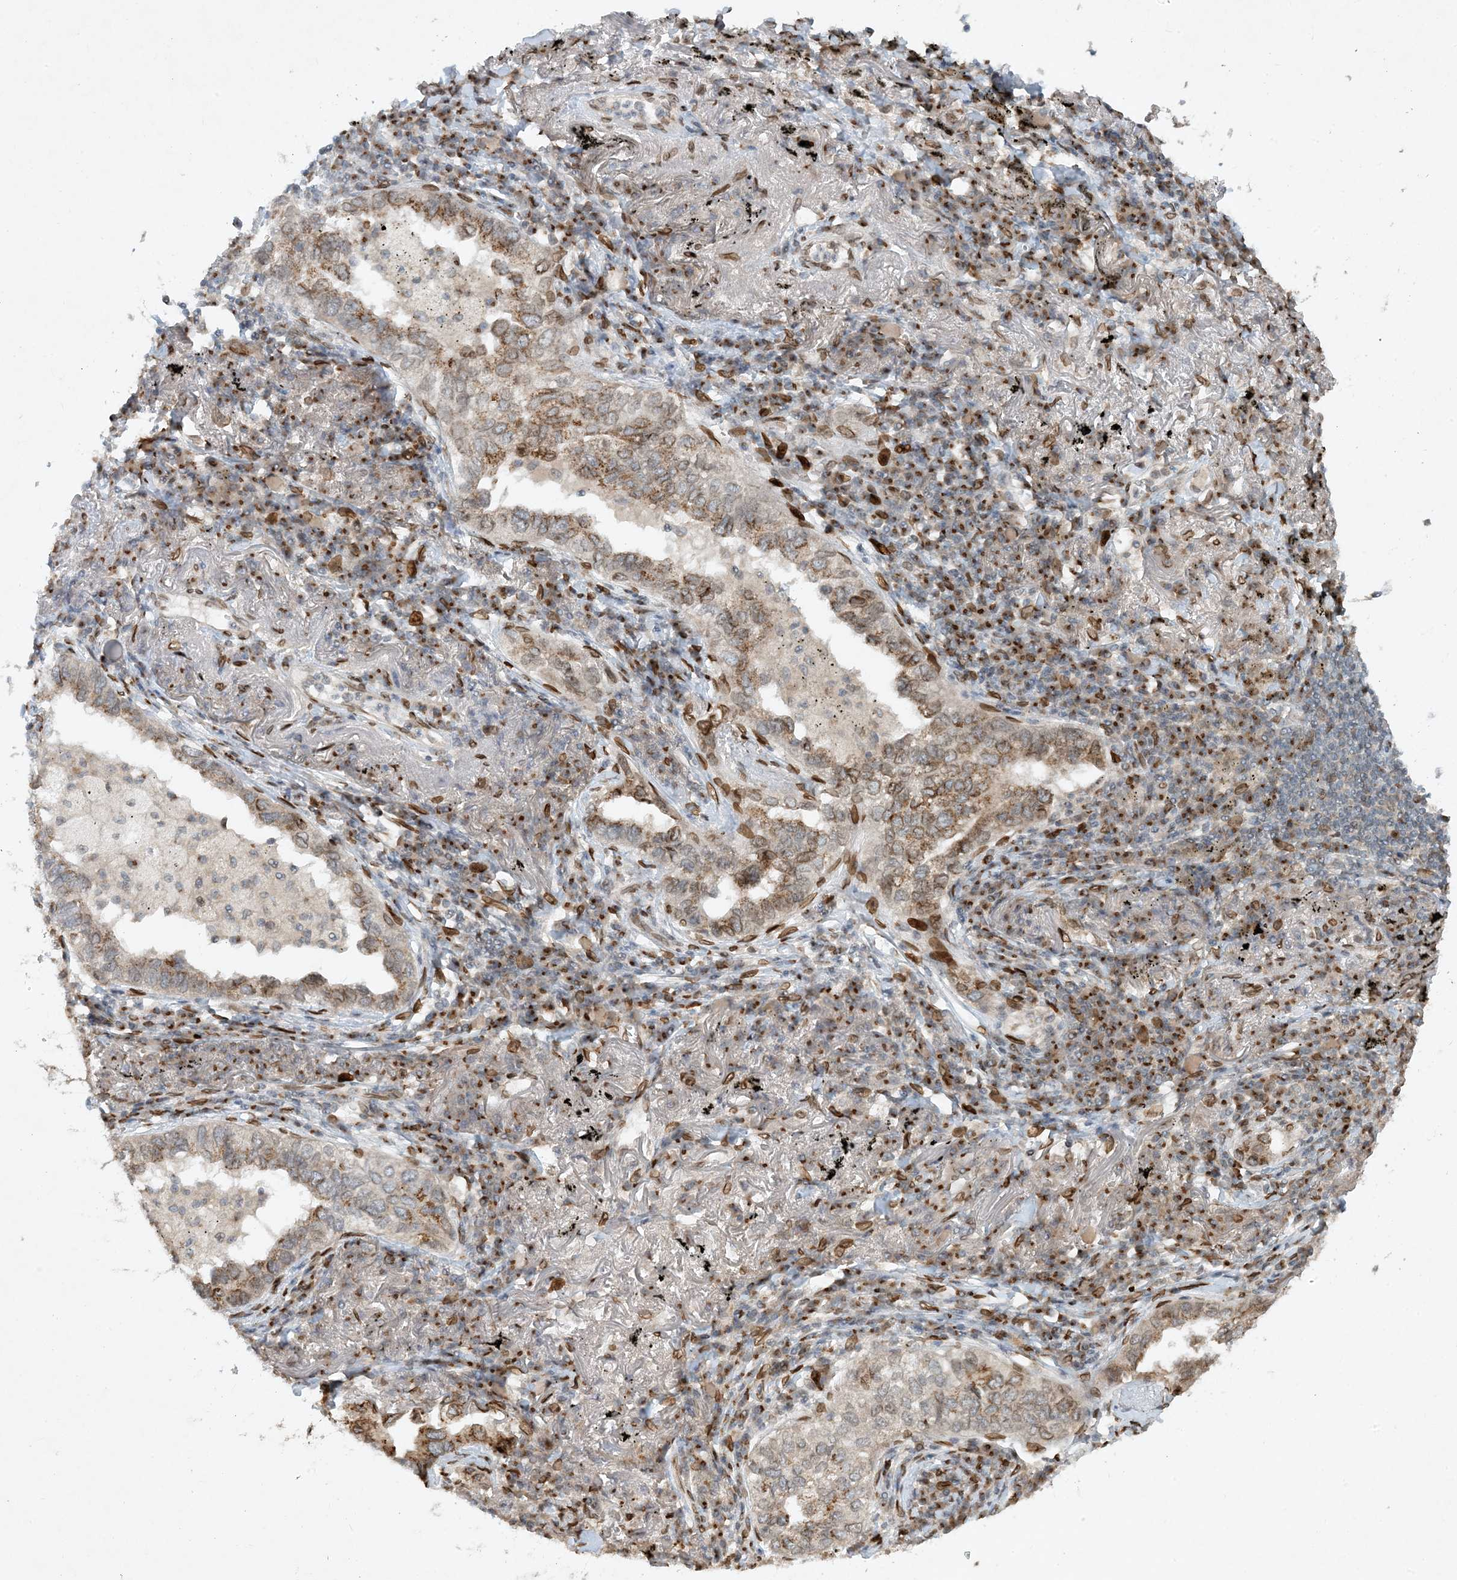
{"staining": {"intensity": "moderate", "quantity": "25%-75%", "location": "nuclear"}, "tissue": "lung cancer", "cell_type": "Tumor cells", "image_type": "cancer", "snomed": [{"axis": "morphology", "description": "Adenocarcinoma, NOS"}, {"axis": "topography", "description": "Lung"}], "caption": "The immunohistochemical stain highlights moderate nuclear positivity in tumor cells of adenocarcinoma (lung) tissue.", "gene": "SLC35A2", "patient": {"sex": "male", "age": 65}}